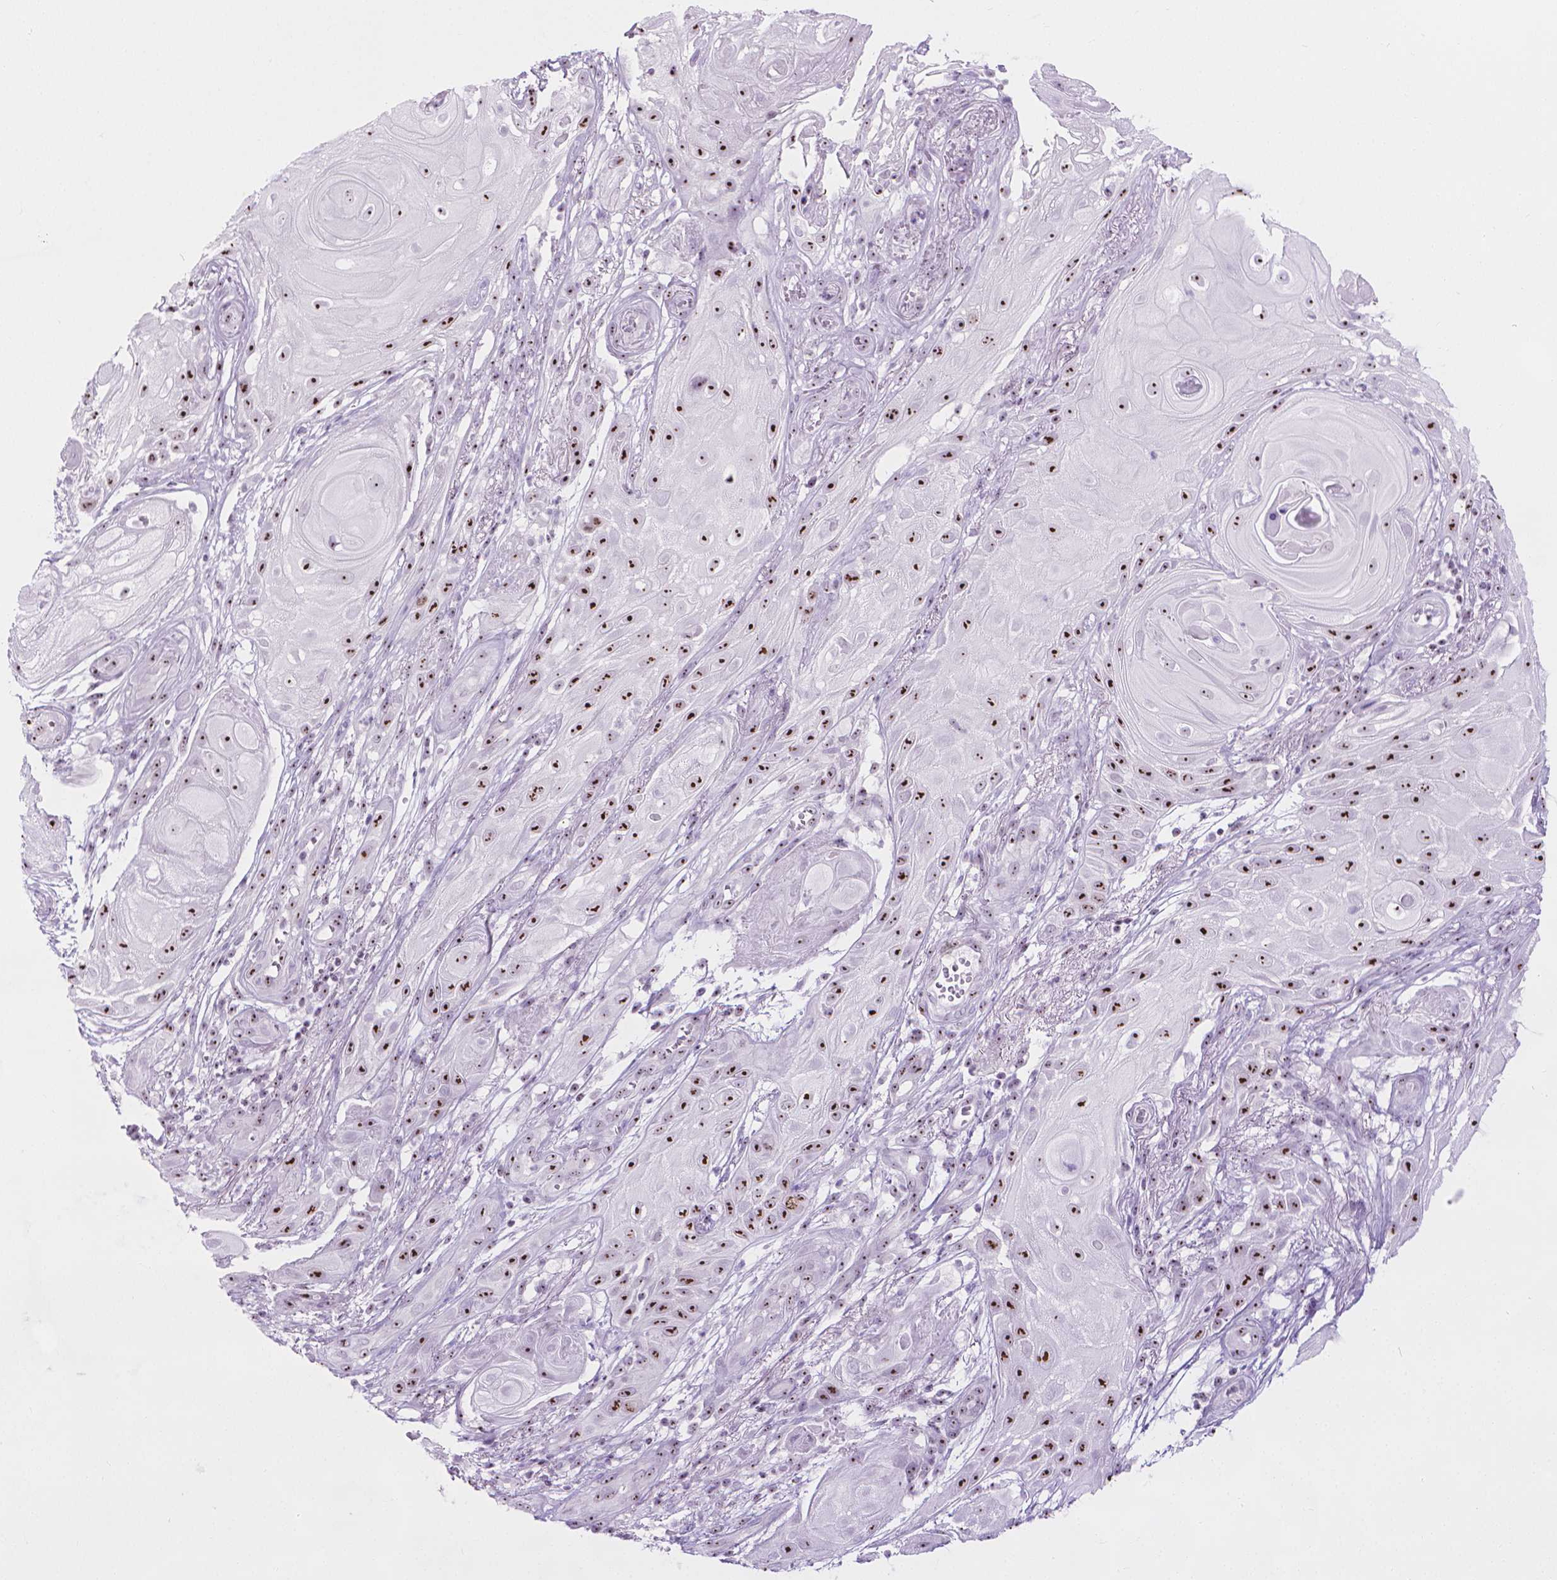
{"staining": {"intensity": "strong", "quantity": ">75%", "location": "nuclear"}, "tissue": "skin cancer", "cell_type": "Tumor cells", "image_type": "cancer", "snomed": [{"axis": "morphology", "description": "Squamous cell carcinoma, NOS"}, {"axis": "topography", "description": "Skin"}], "caption": "Protein analysis of skin cancer tissue exhibits strong nuclear expression in about >75% of tumor cells. The staining was performed using DAB (3,3'-diaminobenzidine), with brown indicating positive protein expression. Nuclei are stained blue with hematoxylin.", "gene": "NOL7", "patient": {"sex": "male", "age": 62}}